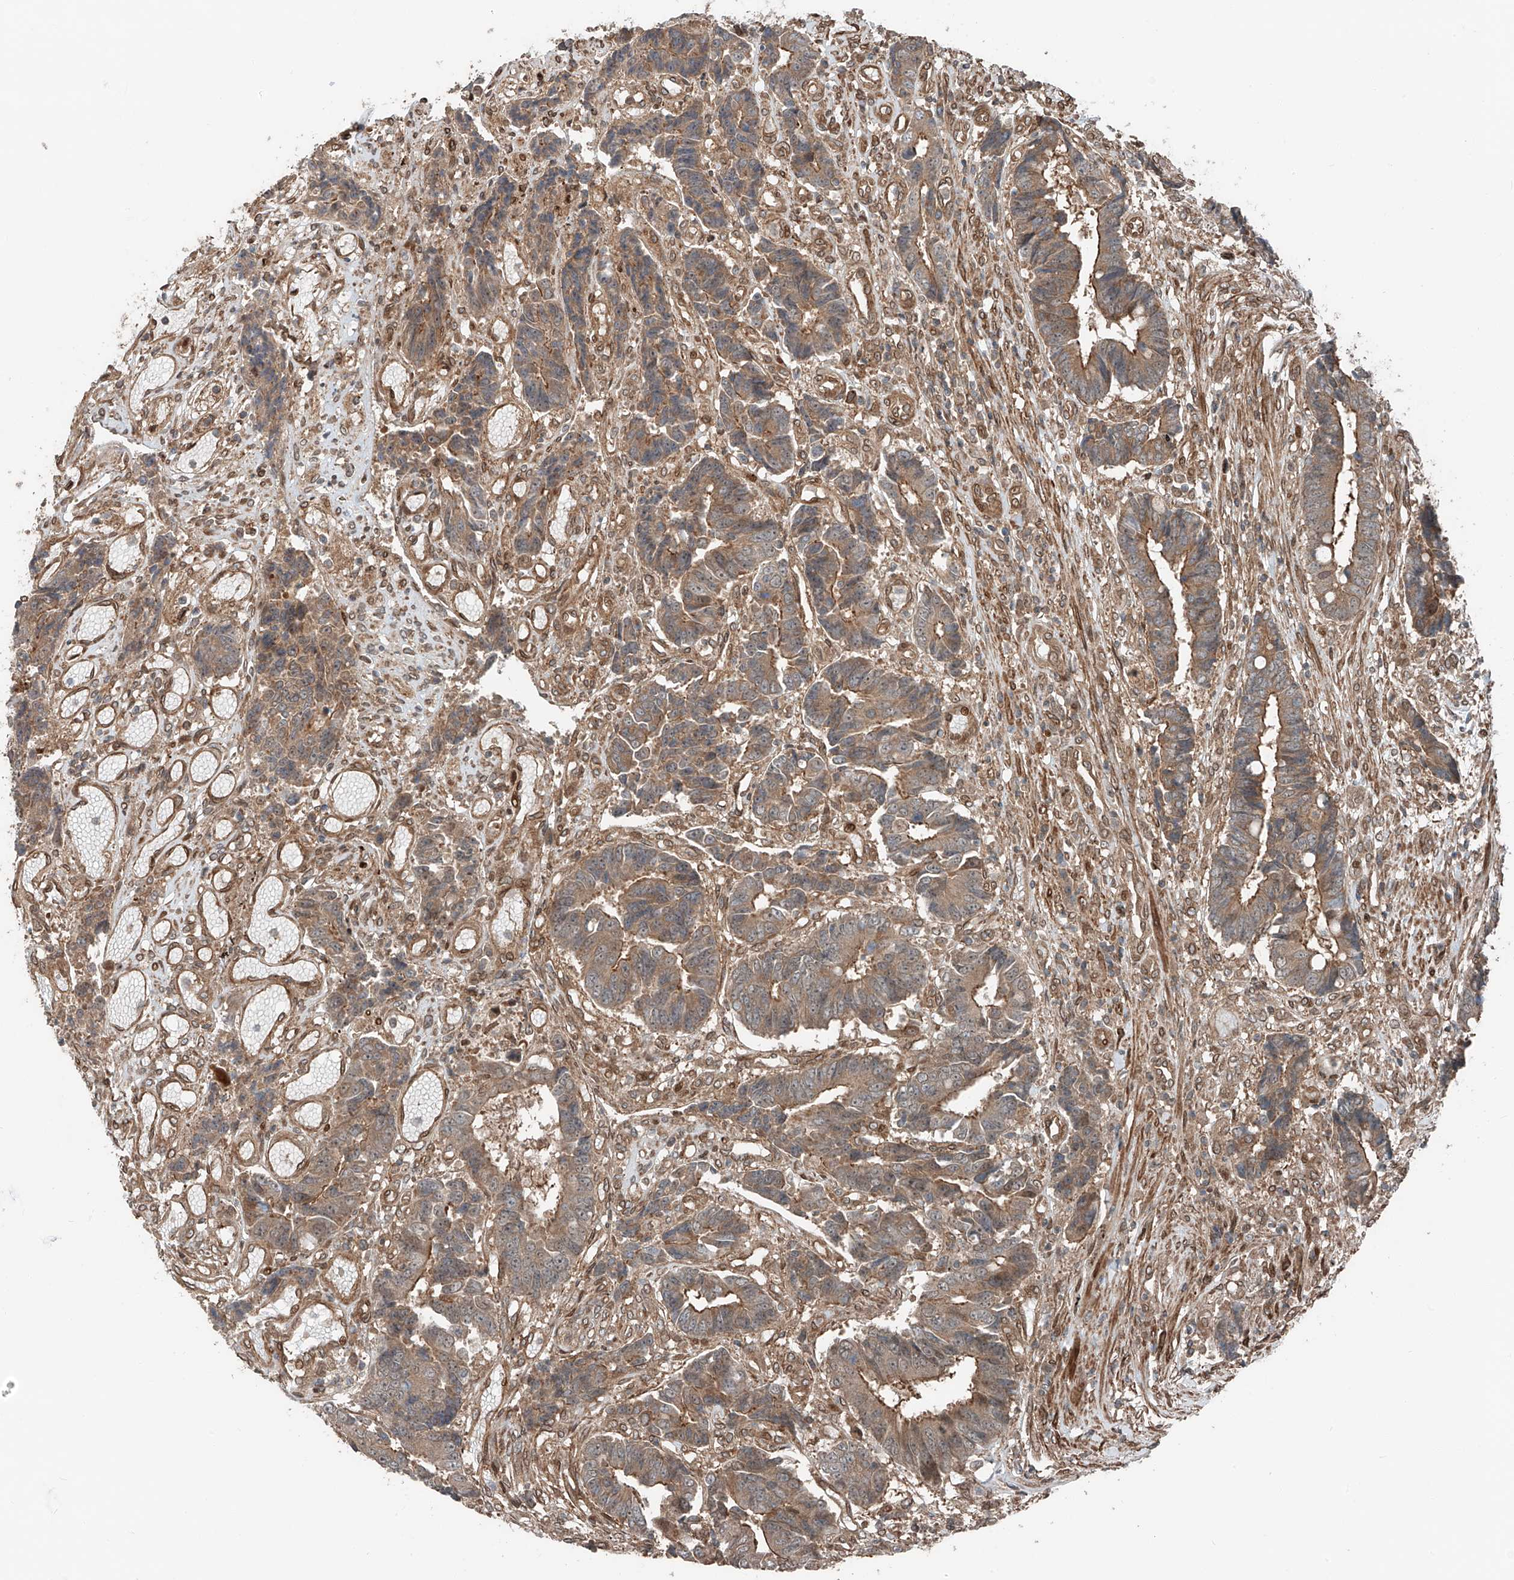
{"staining": {"intensity": "moderate", "quantity": ">75%", "location": "cytoplasmic/membranous"}, "tissue": "colorectal cancer", "cell_type": "Tumor cells", "image_type": "cancer", "snomed": [{"axis": "morphology", "description": "Adenocarcinoma, NOS"}, {"axis": "topography", "description": "Rectum"}], "caption": "A high-resolution photomicrograph shows immunohistochemistry staining of adenocarcinoma (colorectal), which shows moderate cytoplasmic/membranous positivity in approximately >75% of tumor cells.", "gene": "CEP162", "patient": {"sex": "male", "age": 84}}